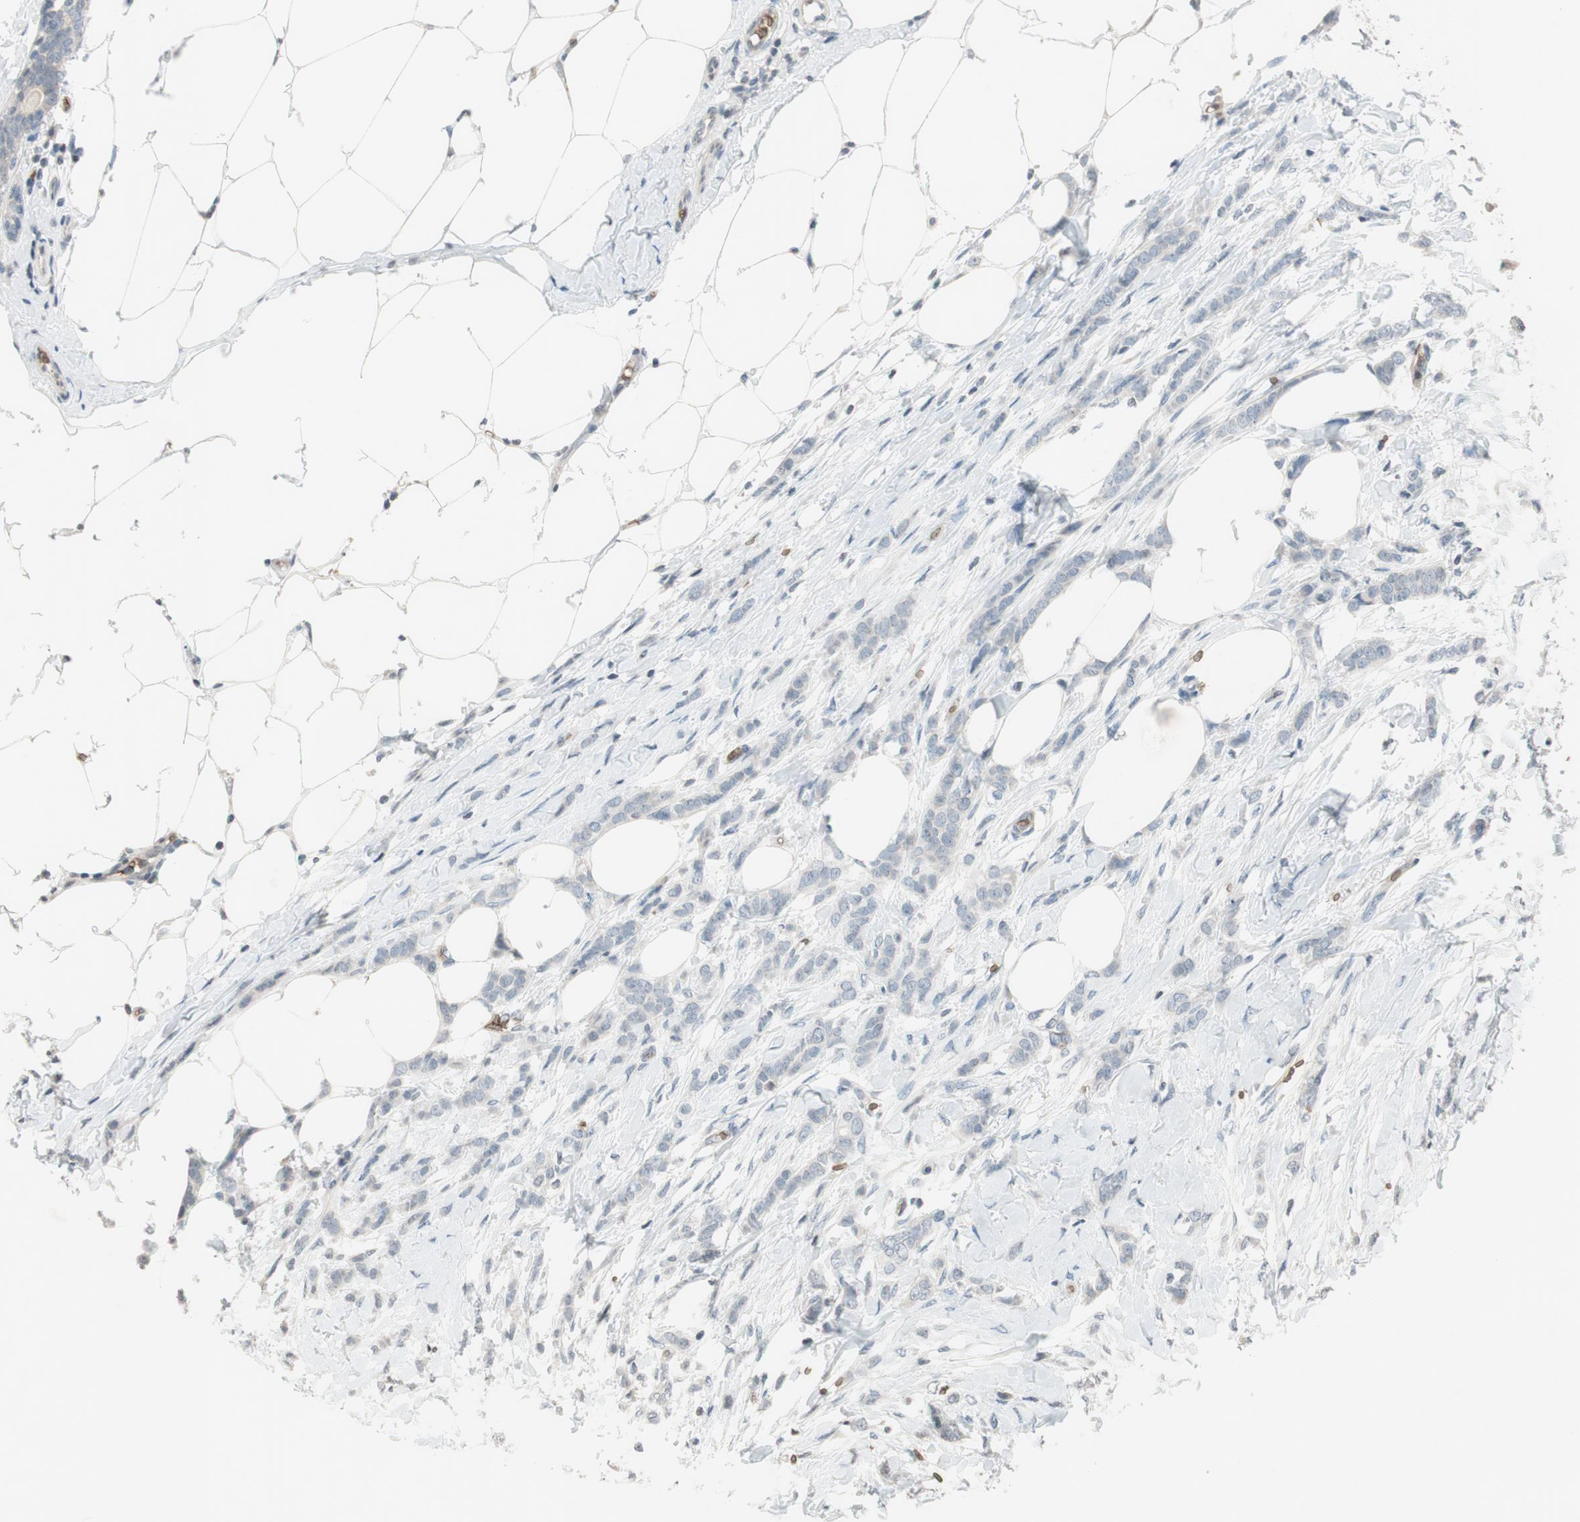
{"staining": {"intensity": "negative", "quantity": "none", "location": "none"}, "tissue": "breast cancer", "cell_type": "Tumor cells", "image_type": "cancer", "snomed": [{"axis": "morphology", "description": "Lobular carcinoma, in situ"}, {"axis": "morphology", "description": "Lobular carcinoma"}, {"axis": "topography", "description": "Breast"}], "caption": "High power microscopy photomicrograph of an immunohistochemistry (IHC) micrograph of lobular carcinoma (breast), revealing no significant positivity in tumor cells. (DAB immunohistochemistry with hematoxylin counter stain).", "gene": "GYPC", "patient": {"sex": "female", "age": 41}}